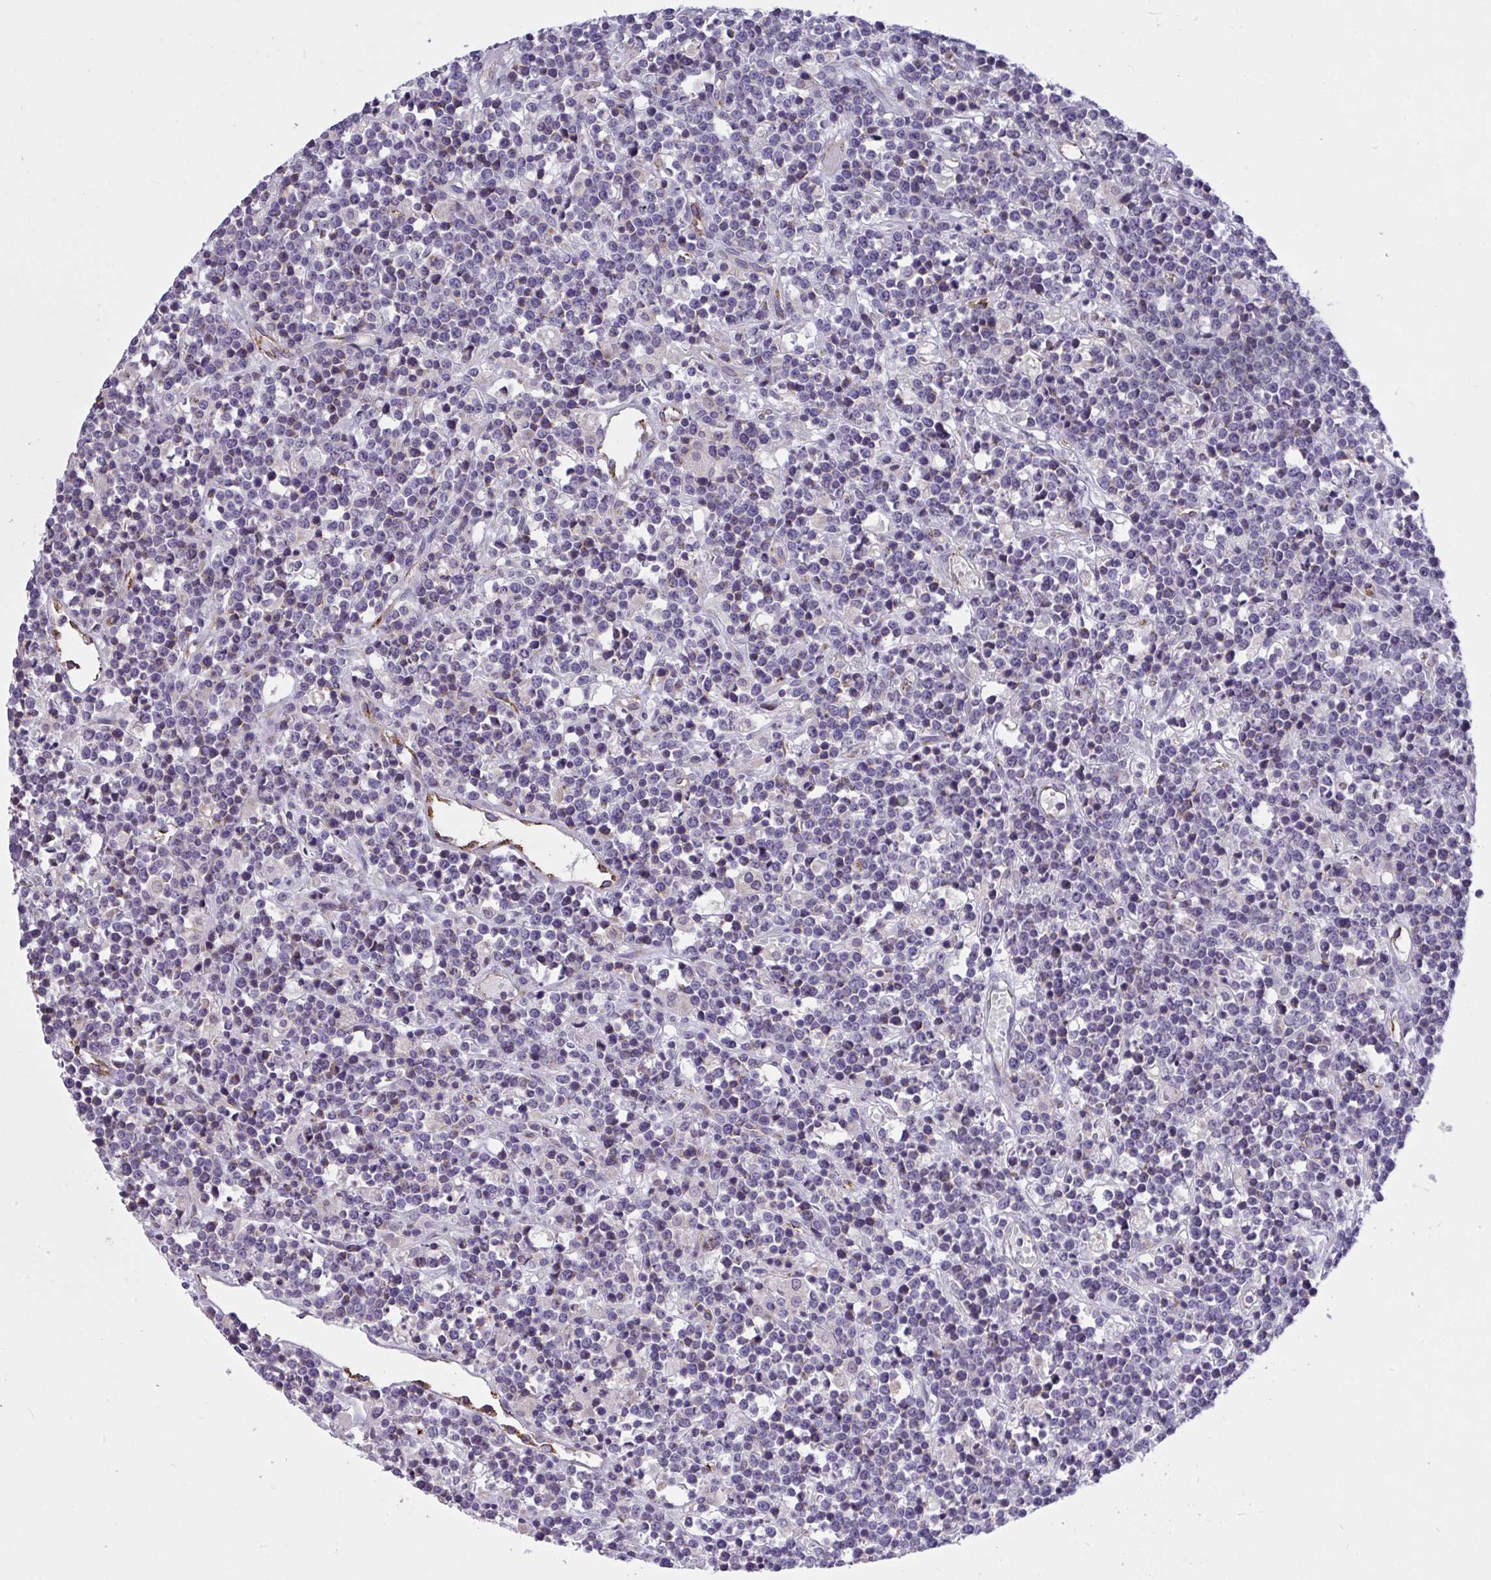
{"staining": {"intensity": "negative", "quantity": "none", "location": "none"}, "tissue": "lymphoma", "cell_type": "Tumor cells", "image_type": "cancer", "snomed": [{"axis": "morphology", "description": "Malignant lymphoma, non-Hodgkin's type, High grade"}, {"axis": "topography", "description": "Ovary"}], "caption": "Tumor cells are negative for brown protein staining in malignant lymphoma, non-Hodgkin's type (high-grade).", "gene": "SEMA6B", "patient": {"sex": "female", "age": 56}}